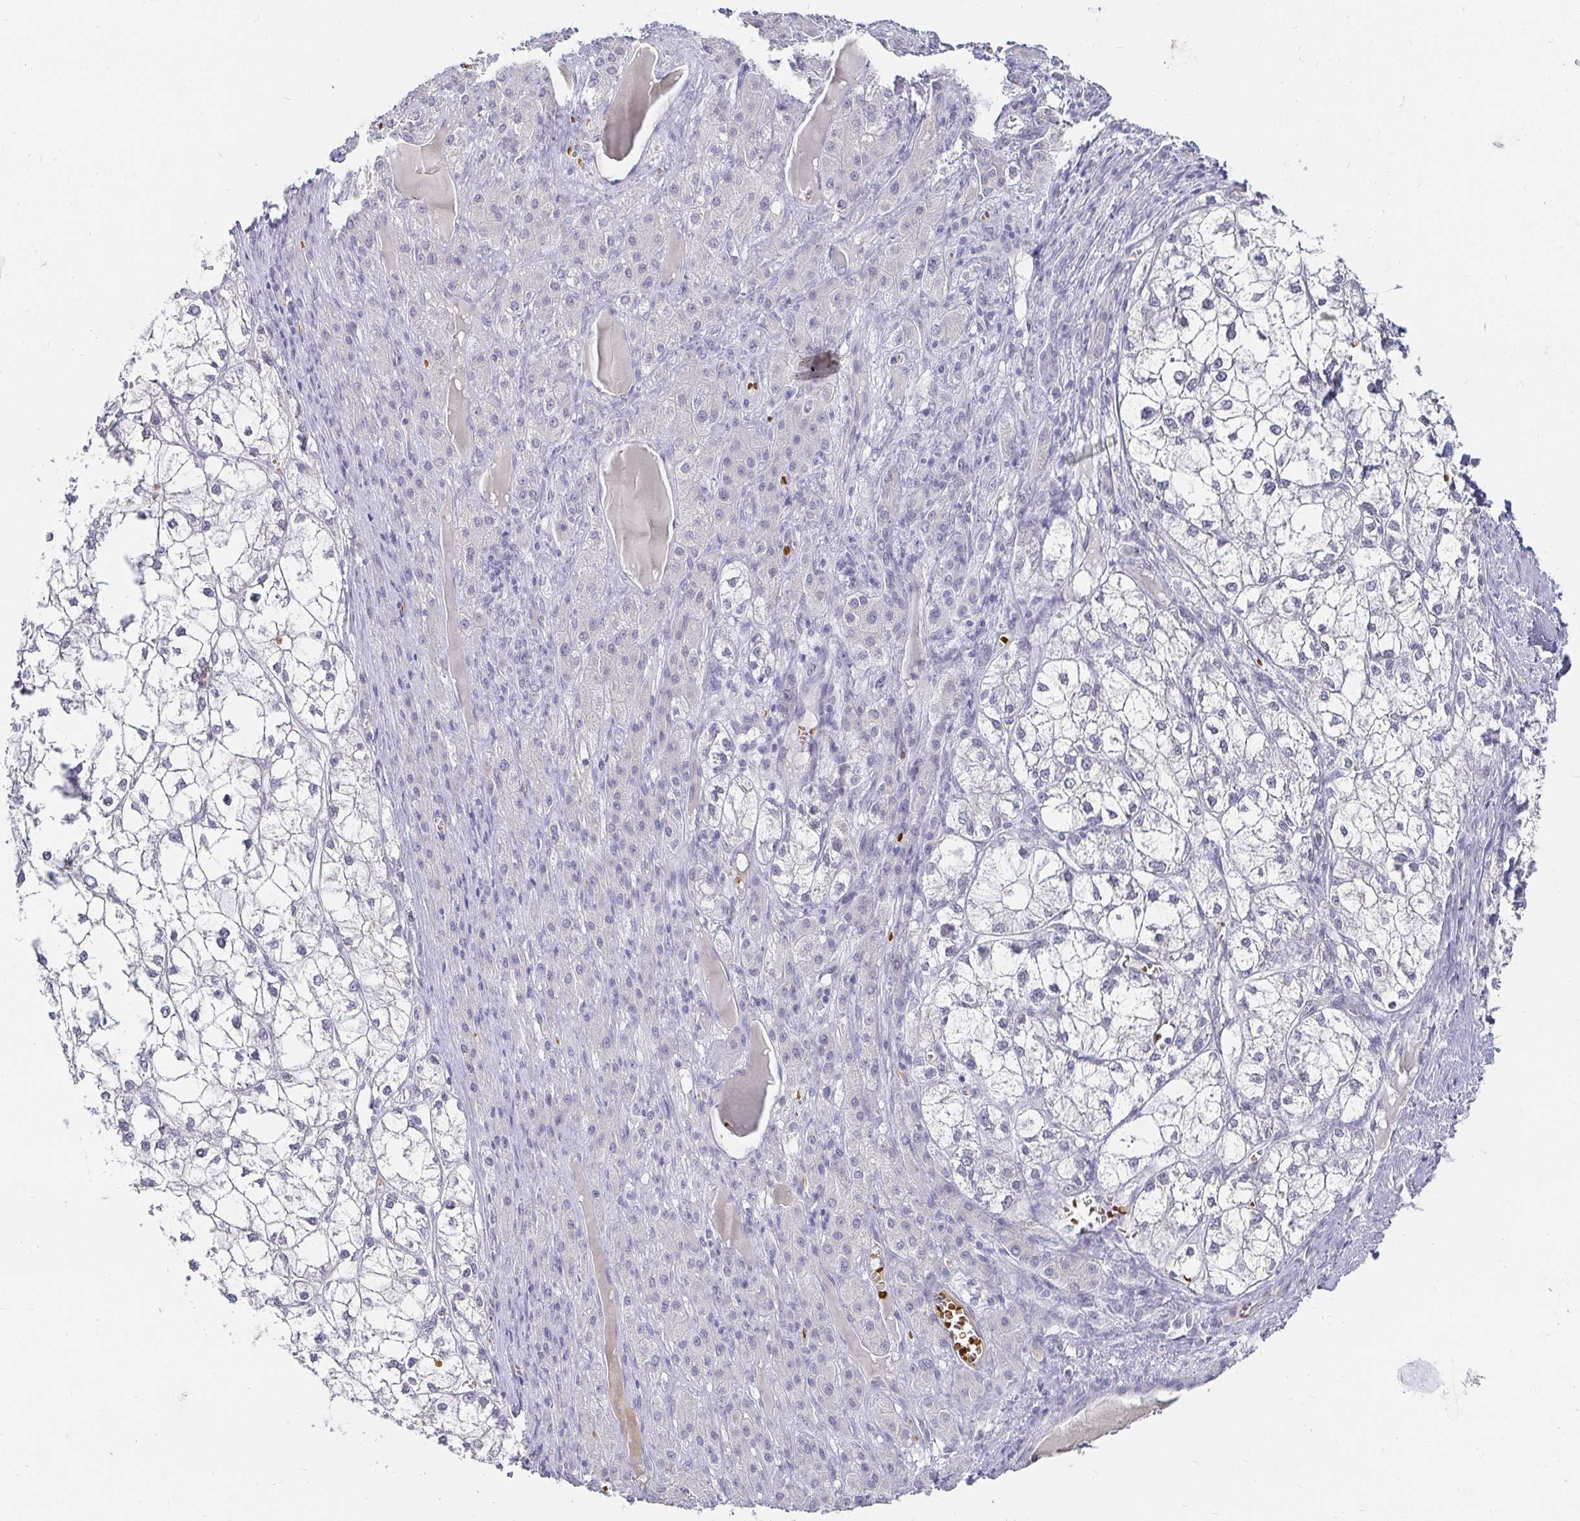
{"staining": {"intensity": "negative", "quantity": "none", "location": "none"}, "tissue": "liver cancer", "cell_type": "Tumor cells", "image_type": "cancer", "snomed": [{"axis": "morphology", "description": "Carcinoma, Hepatocellular, NOS"}, {"axis": "topography", "description": "Liver"}], "caption": "A histopathology image of hepatocellular carcinoma (liver) stained for a protein displays no brown staining in tumor cells.", "gene": "FGF21", "patient": {"sex": "female", "age": 43}}